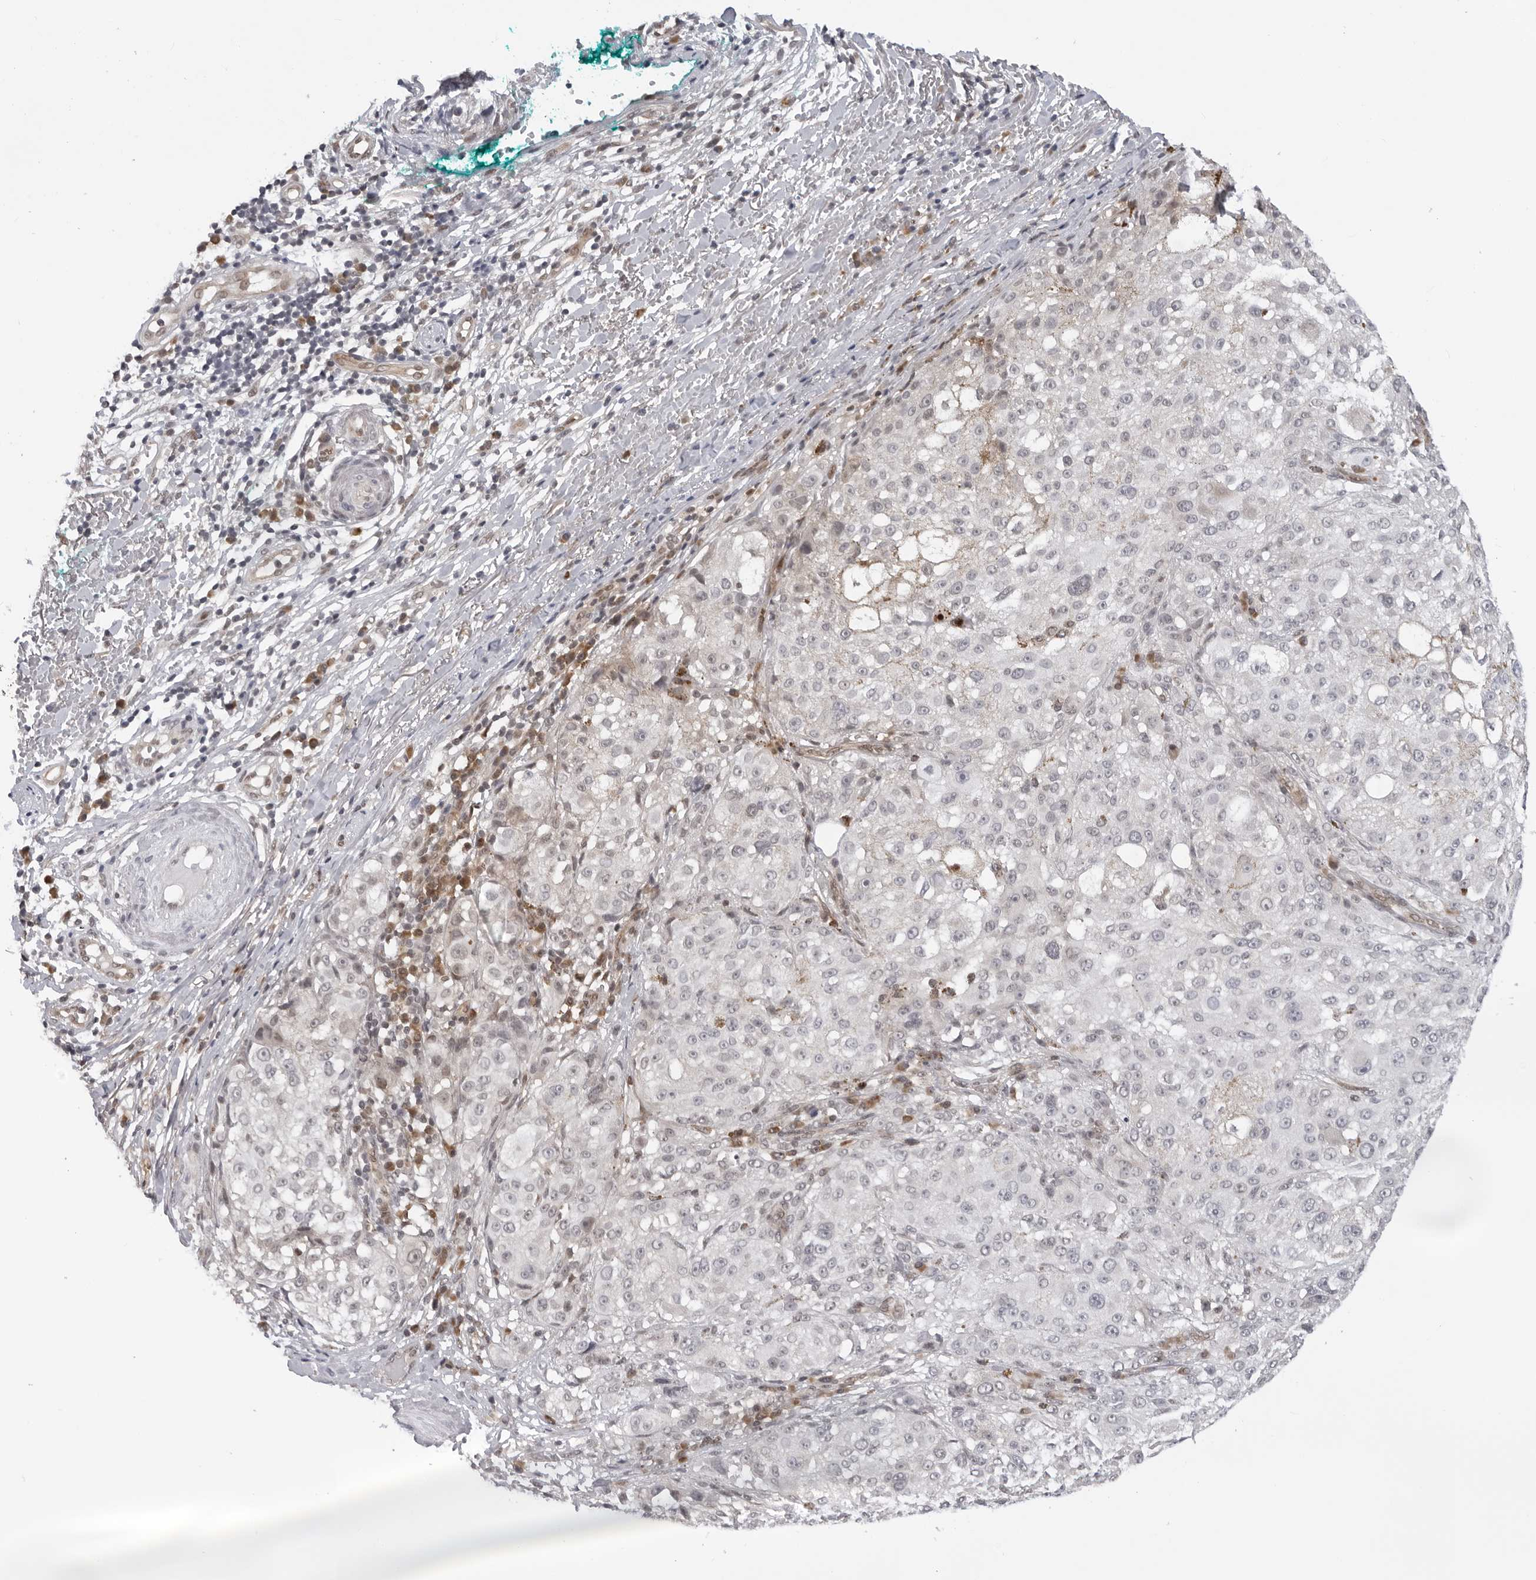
{"staining": {"intensity": "negative", "quantity": "none", "location": "none"}, "tissue": "melanoma", "cell_type": "Tumor cells", "image_type": "cancer", "snomed": [{"axis": "morphology", "description": "Necrosis, NOS"}, {"axis": "morphology", "description": "Malignant melanoma, NOS"}, {"axis": "topography", "description": "Skin"}], "caption": "The photomicrograph demonstrates no staining of tumor cells in melanoma. The staining was performed using DAB to visualize the protein expression in brown, while the nuclei were stained in blue with hematoxylin (Magnification: 20x).", "gene": "CASP7", "patient": {"sex": "female", "age": 87}}